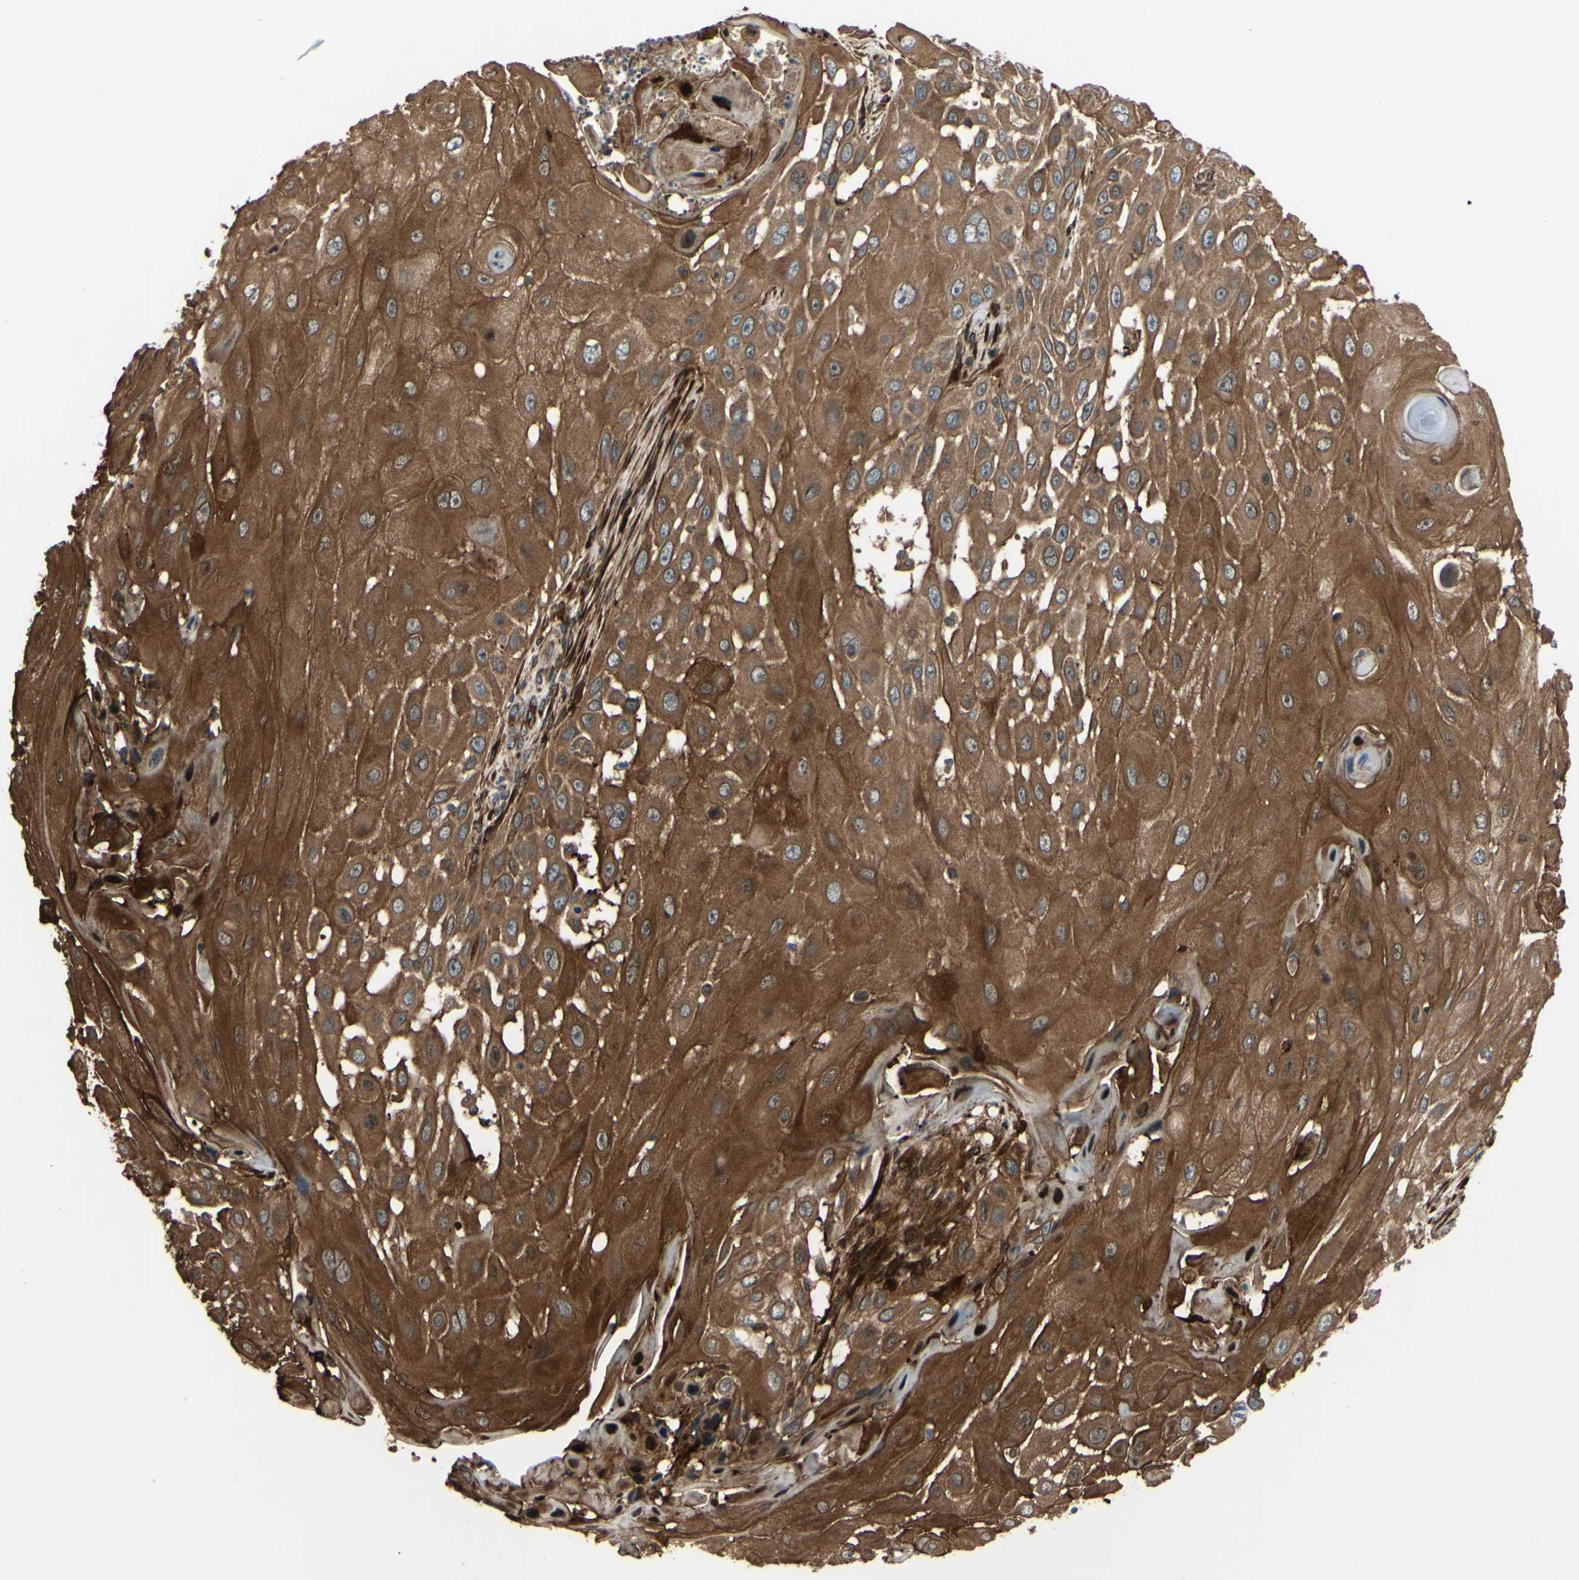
{"staining": {"intensity": "strong", "quantity": ">75%", "location": "cytoplasmic/membranous"}, "tissue": "skin cancer", "cell_type": "Tumor cells", "image_type": "cancer", "snomed": [{"axis": "morphology", "description": "Squamous cell carcinoma, NOS"}, {"axis": "topography", "description": "Skin"}], "caption": "A histopathology image showing strong cytoplasmic/membranous staining in about >75% of tumor cells in skin cancer, as visualized by brown immunohistochemical staining.", "gene": "PRAF2", "patient": {"sex": "female", "age": 44}}